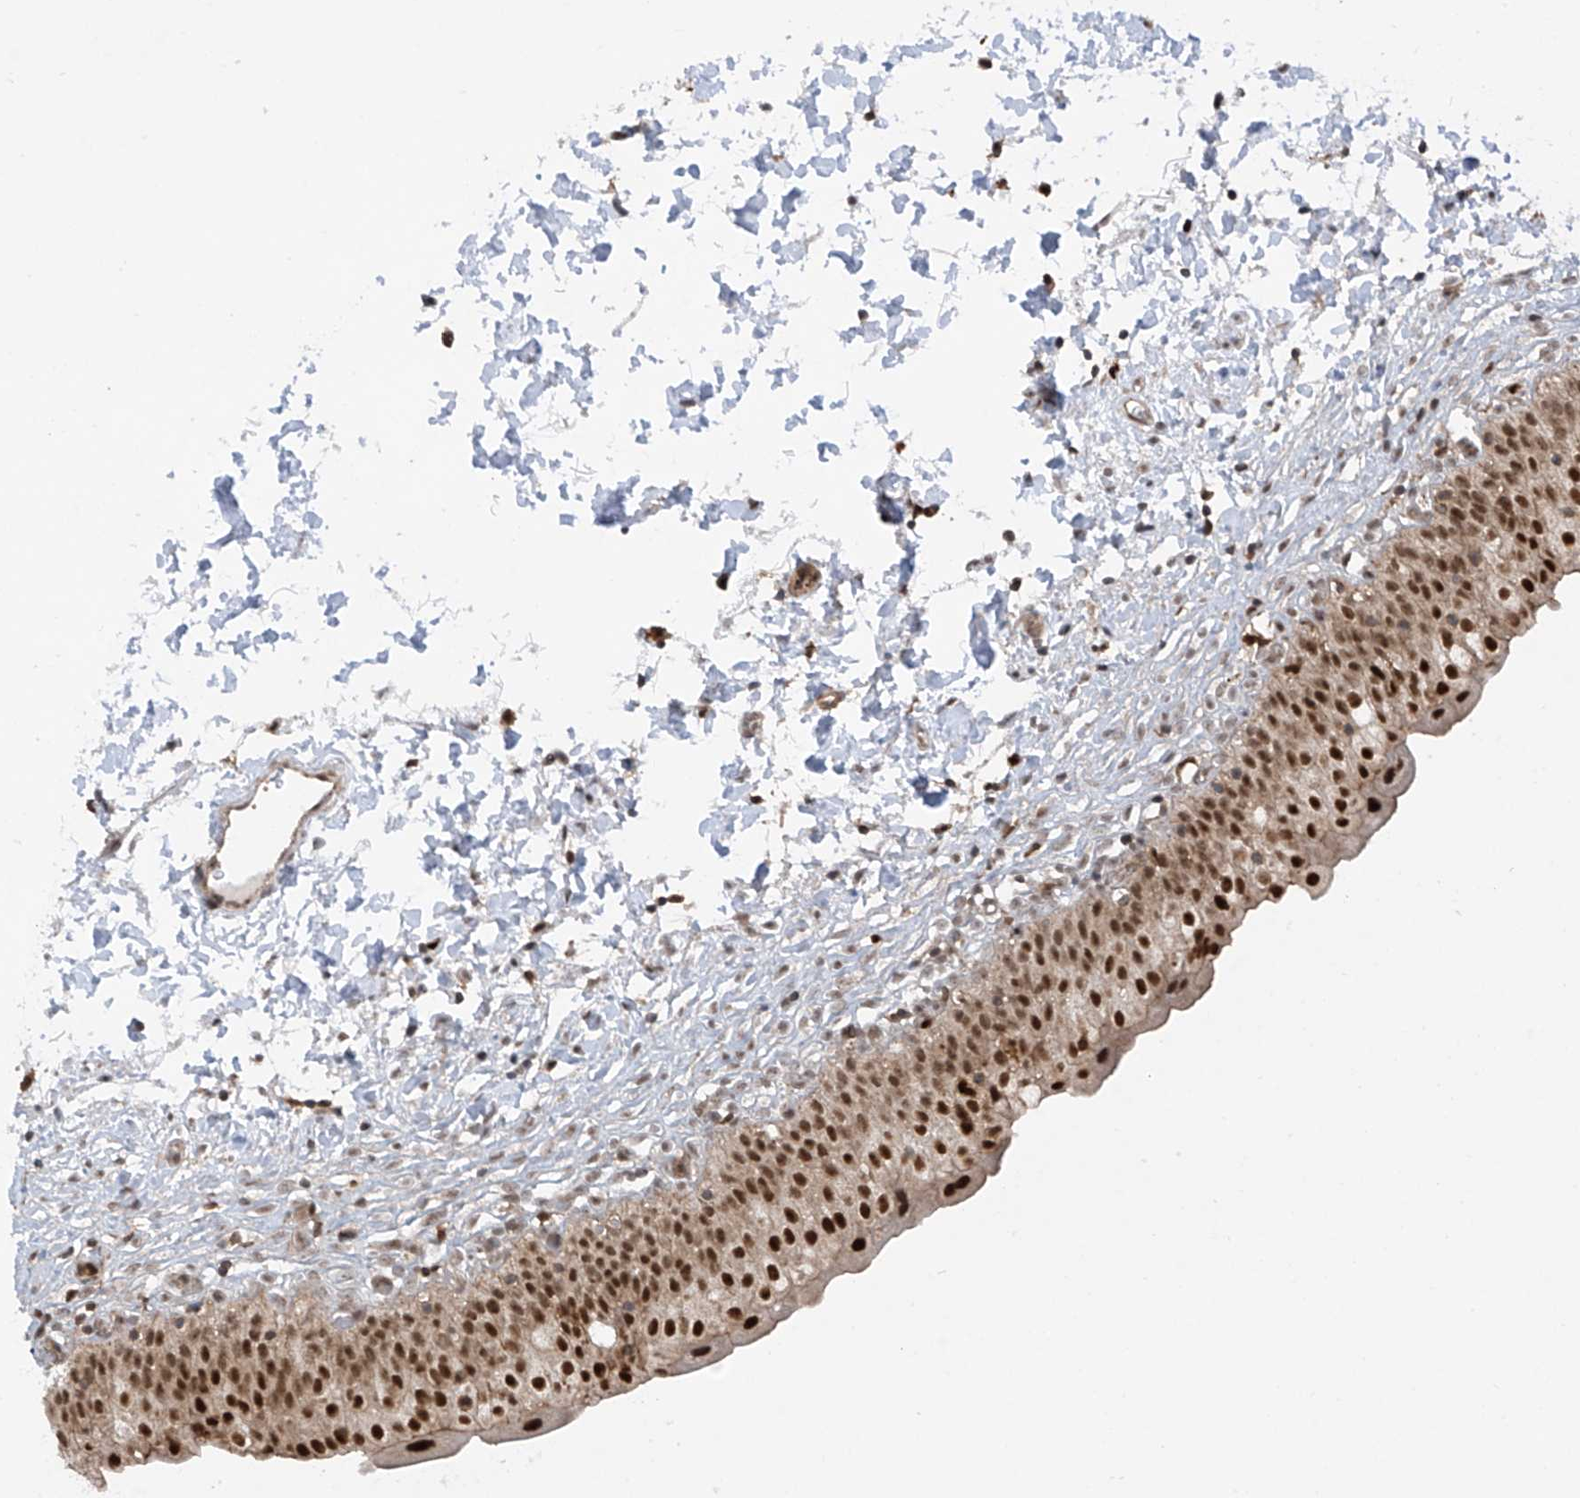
{"staining": {"intensity": "strong", "quantity": ">75%", "location": "nuclear"}, "tissue": "urinary bladder", "cell_type": "Urothelial cells", "image_type": "normal", "snomed": [{"axis": "morphology", "description": "Normal tissue, NOS"}, {"axis": "topography", "description": "Urinary bladder"}], "caption": "This micrograph reveals immunohistochemistry staining of unremarkable human urinary bladder, with high strong nuclear expression in approximately >75% of urothelial cells.", "gene": "REPIN1", "patient": {"sex": "male", "age": 55}}